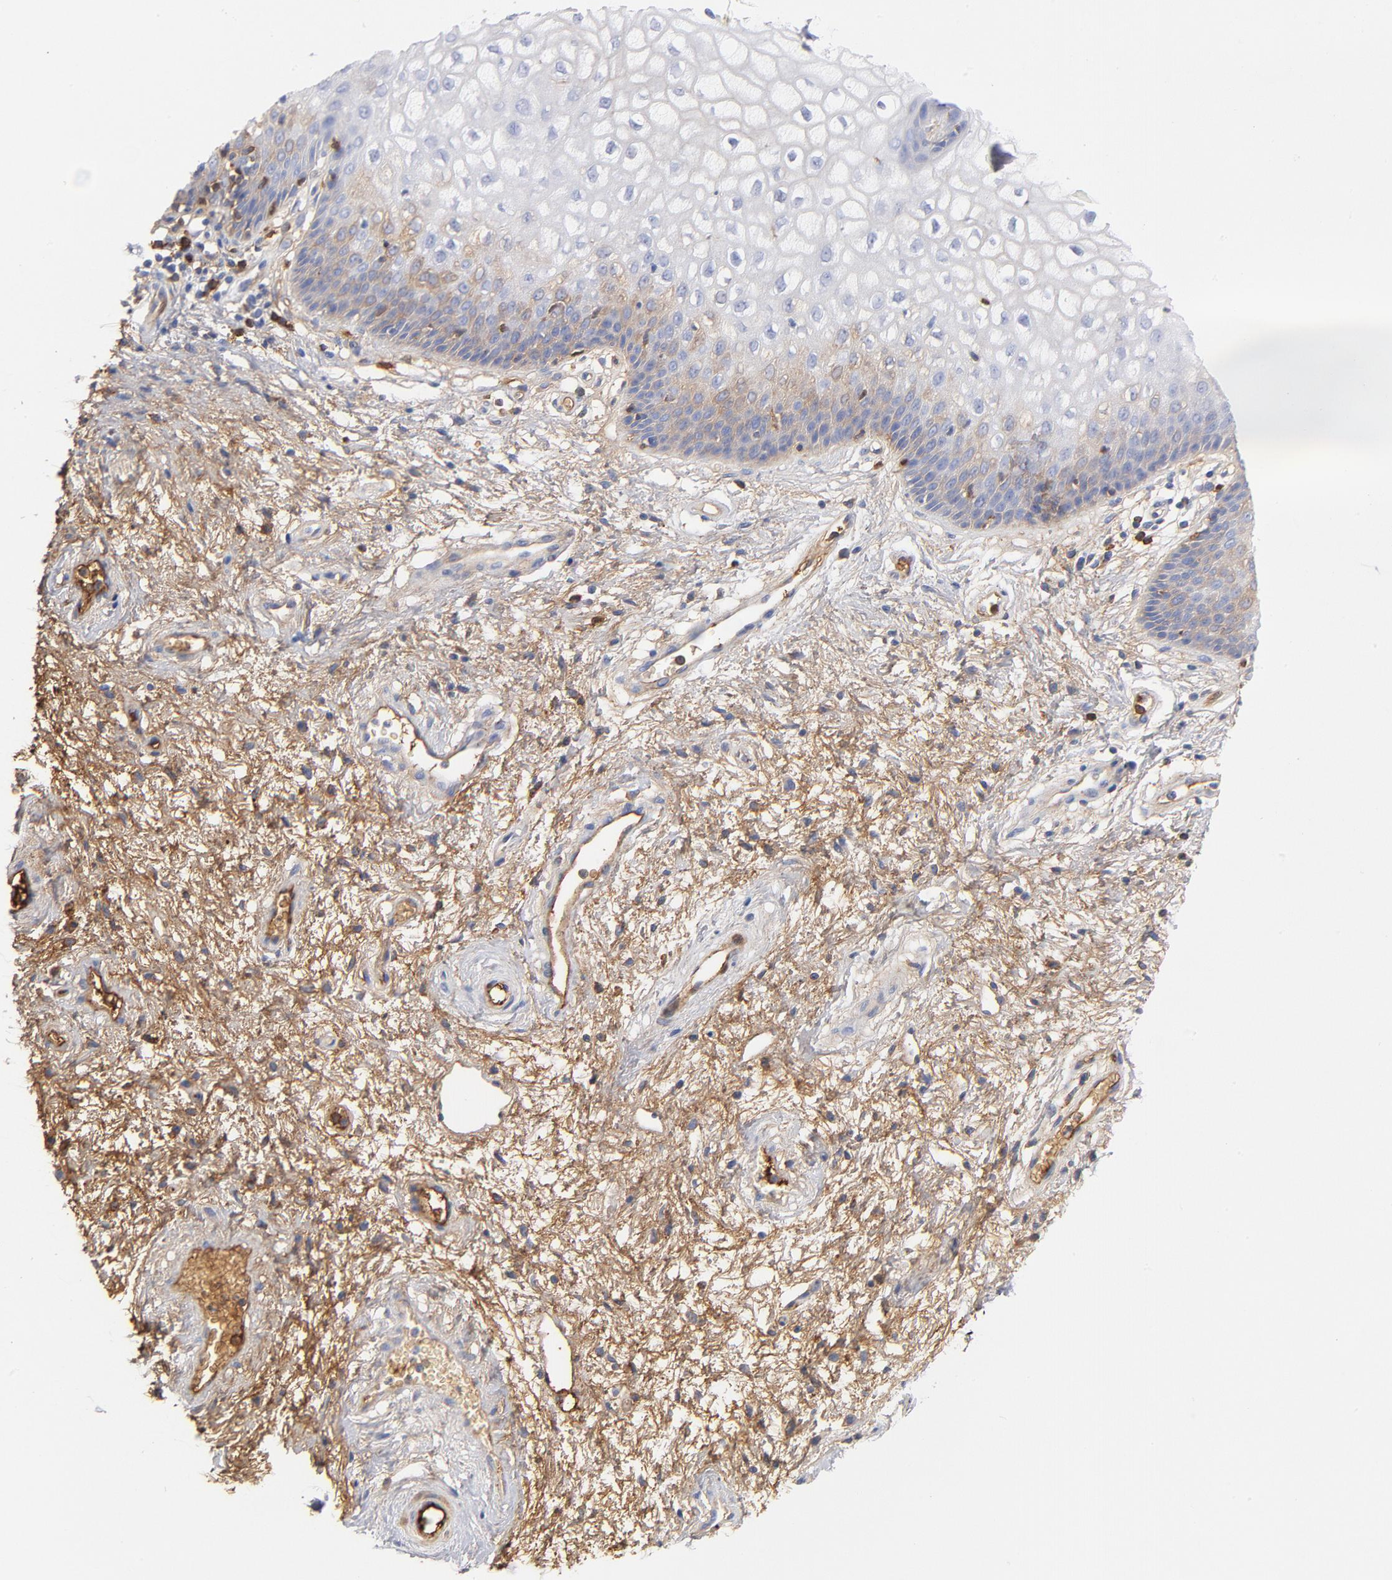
{"staining": {"intensity": "negative", "quantity": "none", "location": "none"}, "tissue": "vagina", "cell_type": "Squamous epithelial cells", "image_type": "normal", "snomed": [{"axis": "morphology", "description": "Normal tissue, NOS"}, {"axis": "topography", "description": "Vagina"}], "caption": "The photomicrograph displays no significant staining in squamous epithelial cells of vagina. The staining was performed using DAB to visualize the protein expression in brown, while the nuclei were stained in blue with hematoxylin (Magnification: 20x).", "gene": "C3", "patient": {"sex": "female", "age": 34}}